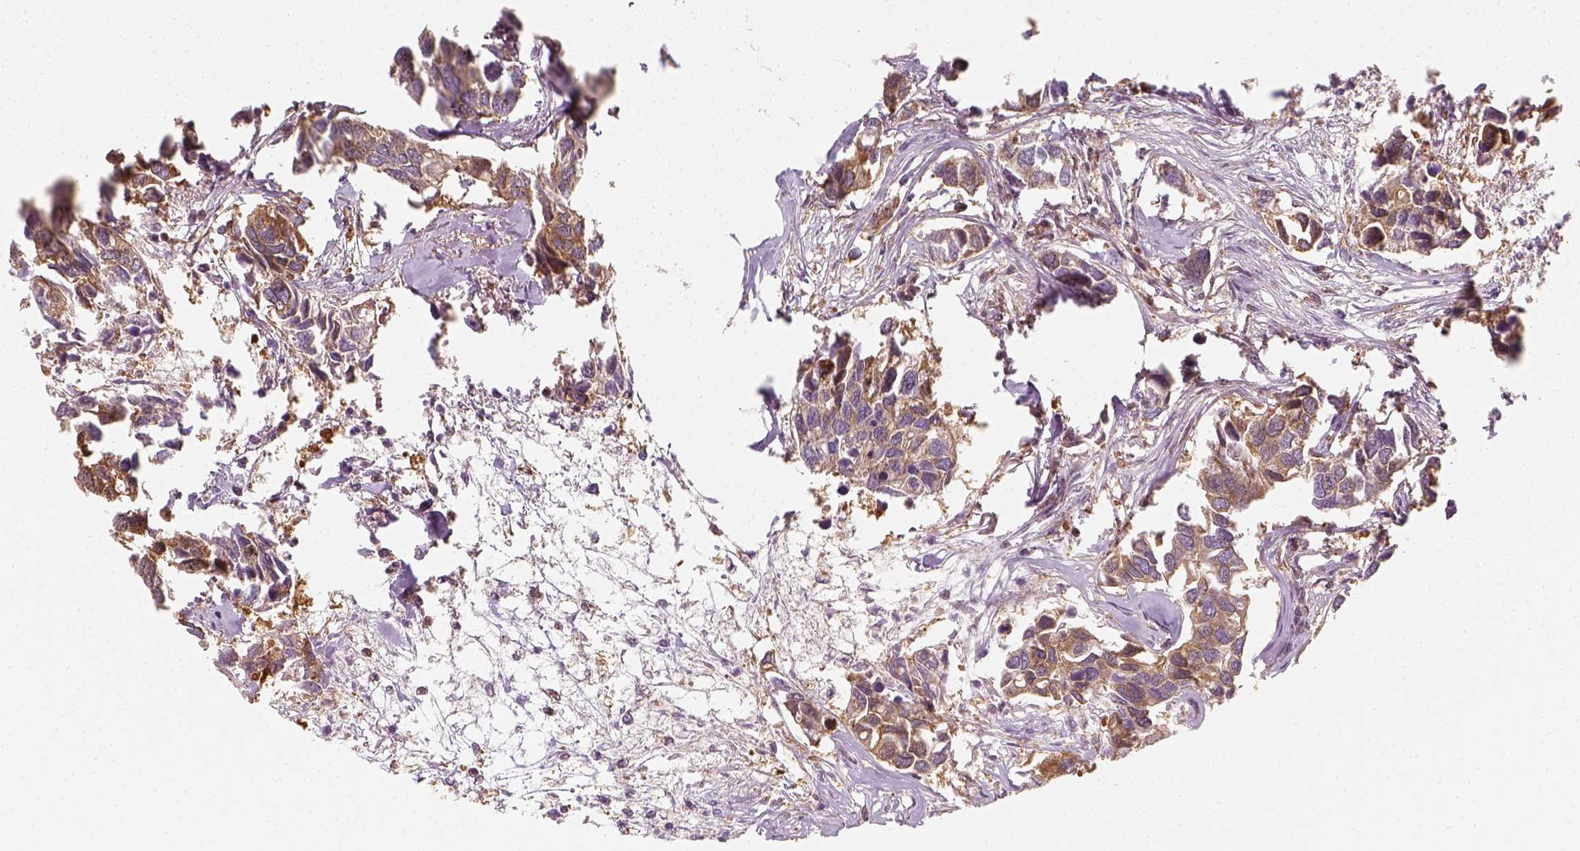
{"staining": {"intensity": "moderate", "quantity": ">75%", "location": "cytoplasmic/membranous"}, "tissue": "breast cancer", "cell_type": "Tumor cells", "image_type": "cancer", "snomed": [{"axis": "morphology", "description": "Duct carcinoma"}, {"axis": "topography", "description": "Breast"}], "caption": "Brown immunohistochemical staining in invasive ductal carcinoma (breast) displays moderate cytoplasmic/membranous expression in about >75% of tumor cells. The protein is stained brown, and the nuclei are stained in blue (DAB (3,3'-diaminobenzidine) IHC with brightfield microscopy, high magnification).", "gene": "SQSTM1", "patient": {"sex": "female", "age": 83}}